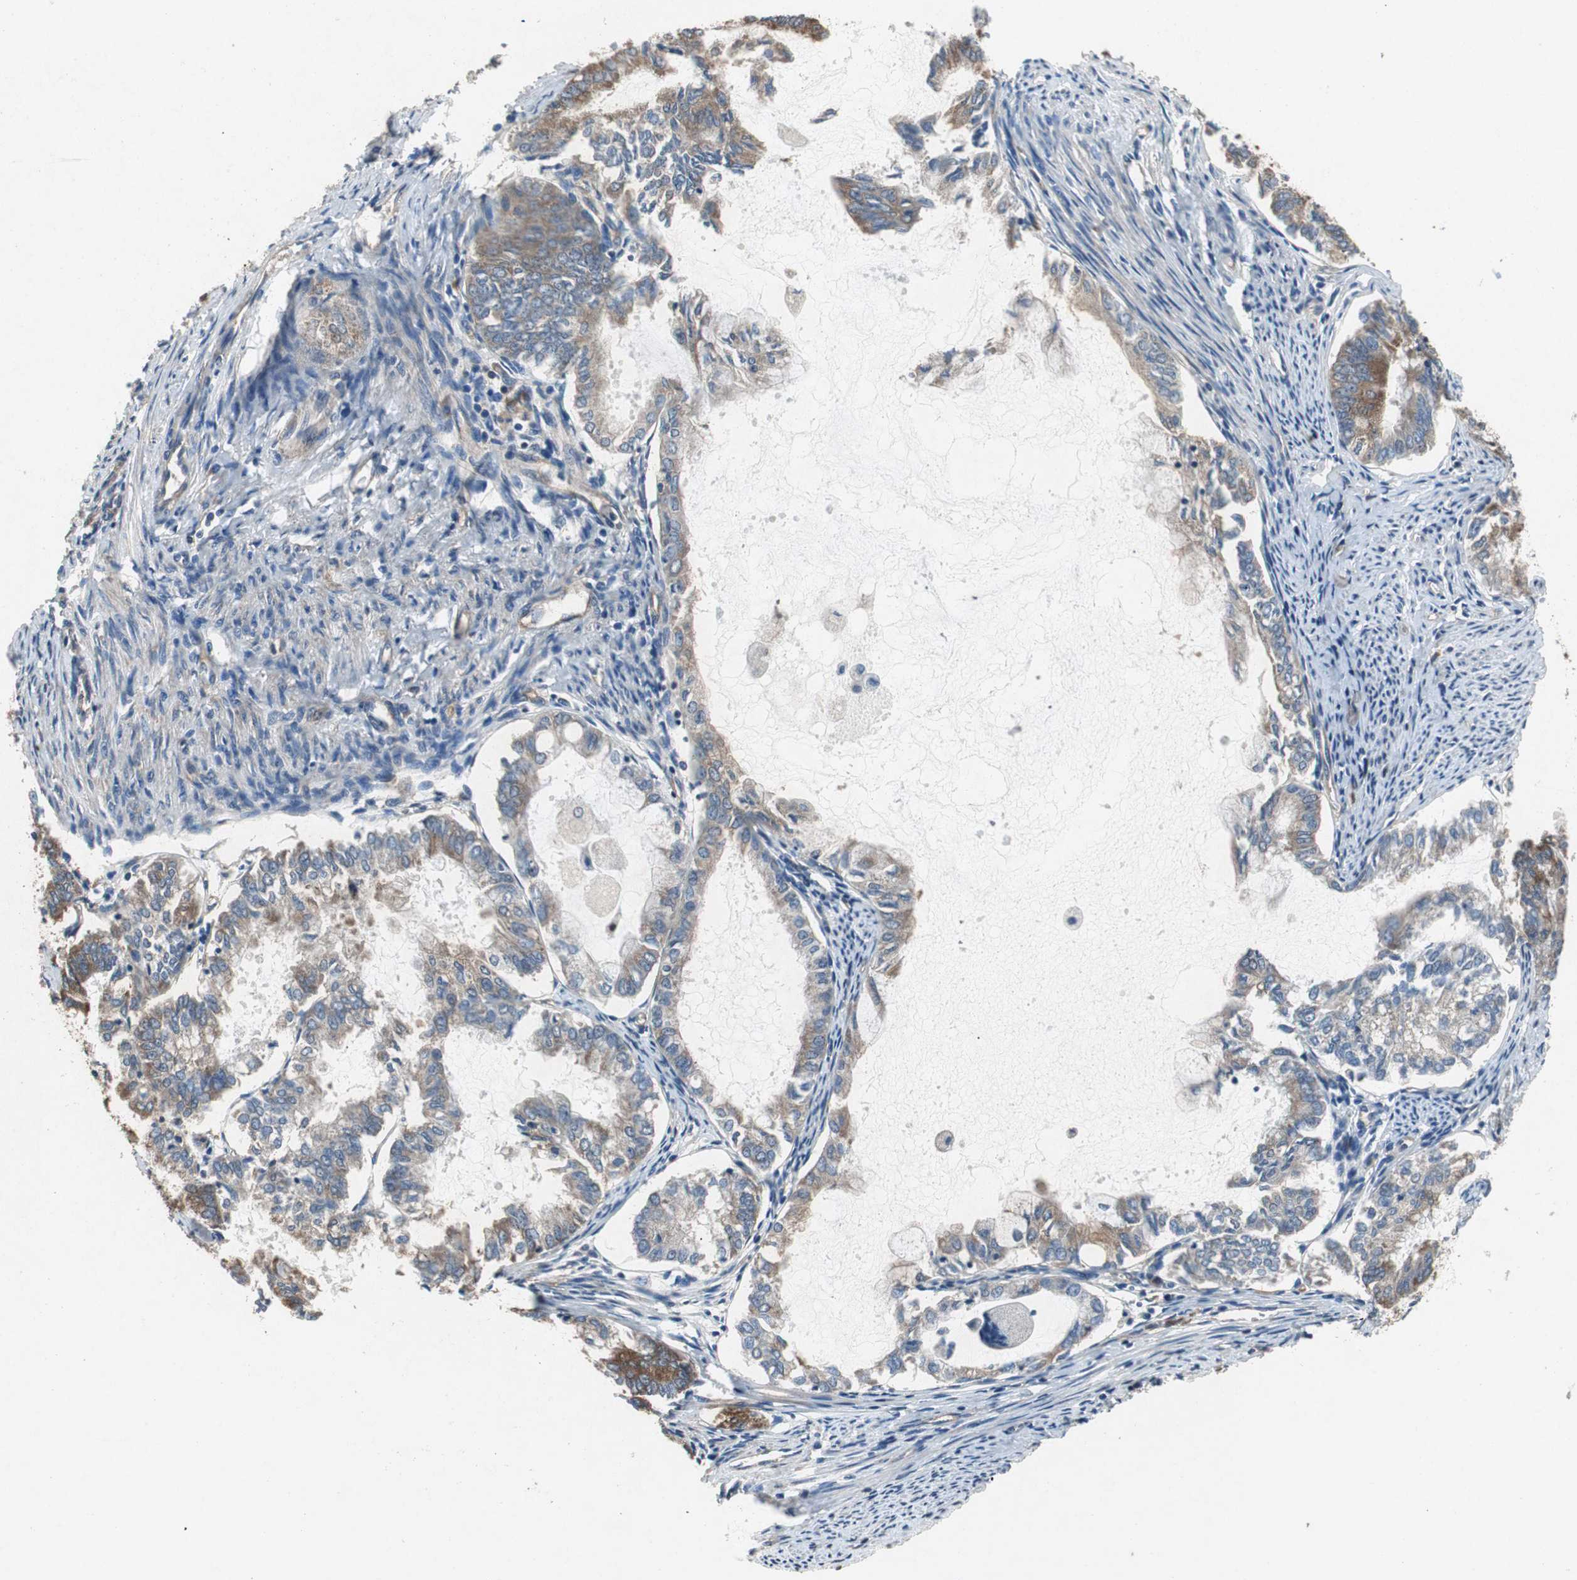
{"staining": {"intensity": "moderate", "quantity": ">75%", "location": "cytoplasmic/membranous"}, "tissue": "endometrial cancer", "cell_type": "Tumor cells", "image_type": "cancer", "snomed": [{"axis": "morphology", "description": "Adenocarcinoma, NOS"}, {"axis": "topography", "description": "Endometrium"}], "caption": "This is an image of immunohistochemistry (IHC) staining of adenocarcinoma (endometrial), which shows moderate expression in the cytoplasmic/membranous of tumor cells.", "gene": "RPL35", "patient": {"sex": "female", "age": 86}}